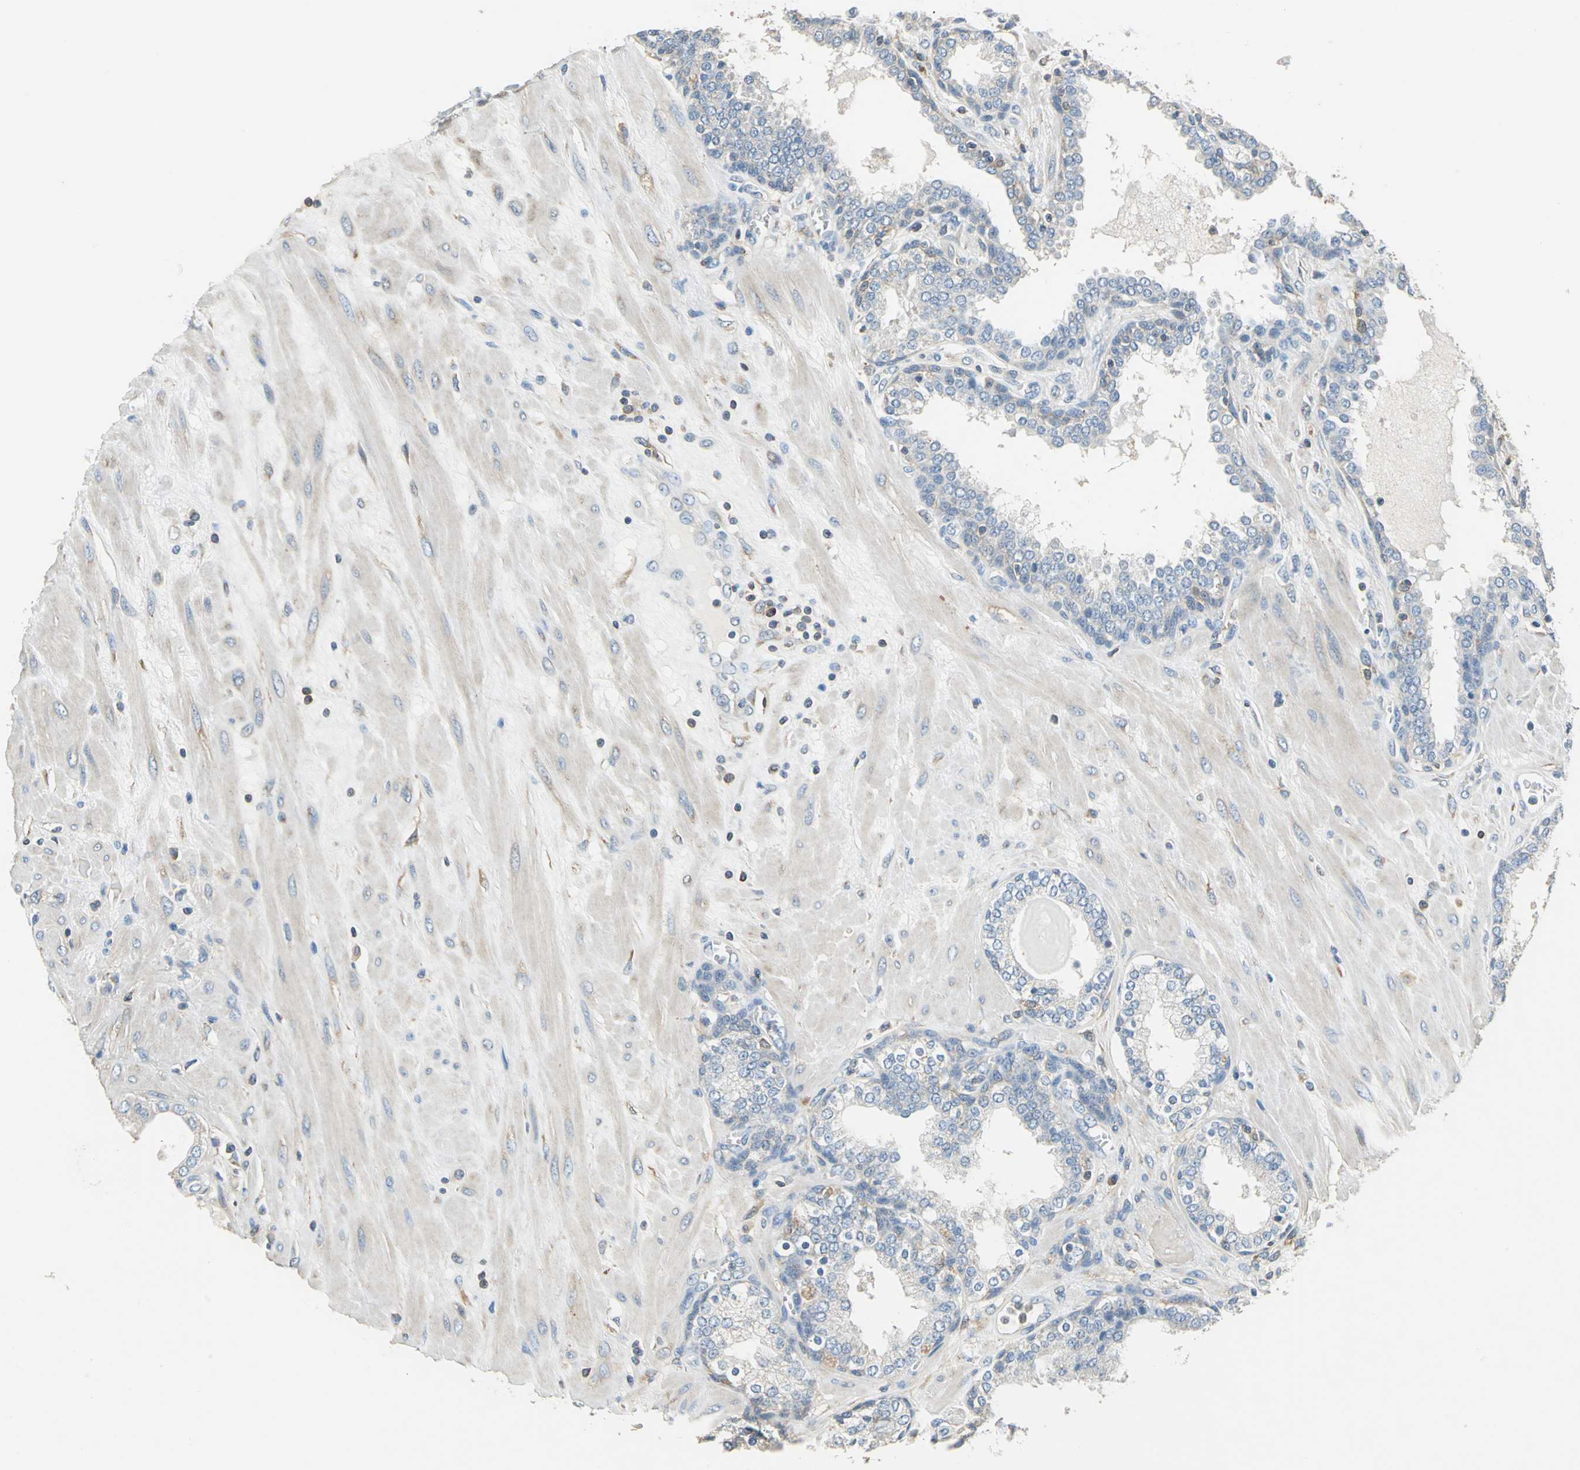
{"staining": {"intensity": "negative", "quantity": "none", "location": "none"}, "tissue": "prostate", "cell_type": "Glandular cells", "image_type": "normal", "snomed": [{"axis": "morphology", "description": "Normal tissue, NOS"}, {"axis": "topography", "description": "Prostate"}], "caption": "Glandular cells show no significant positivity in unremarkable prostate.", "gene": "PRKCA", "patient": {"sex": "male", "age": 51}}